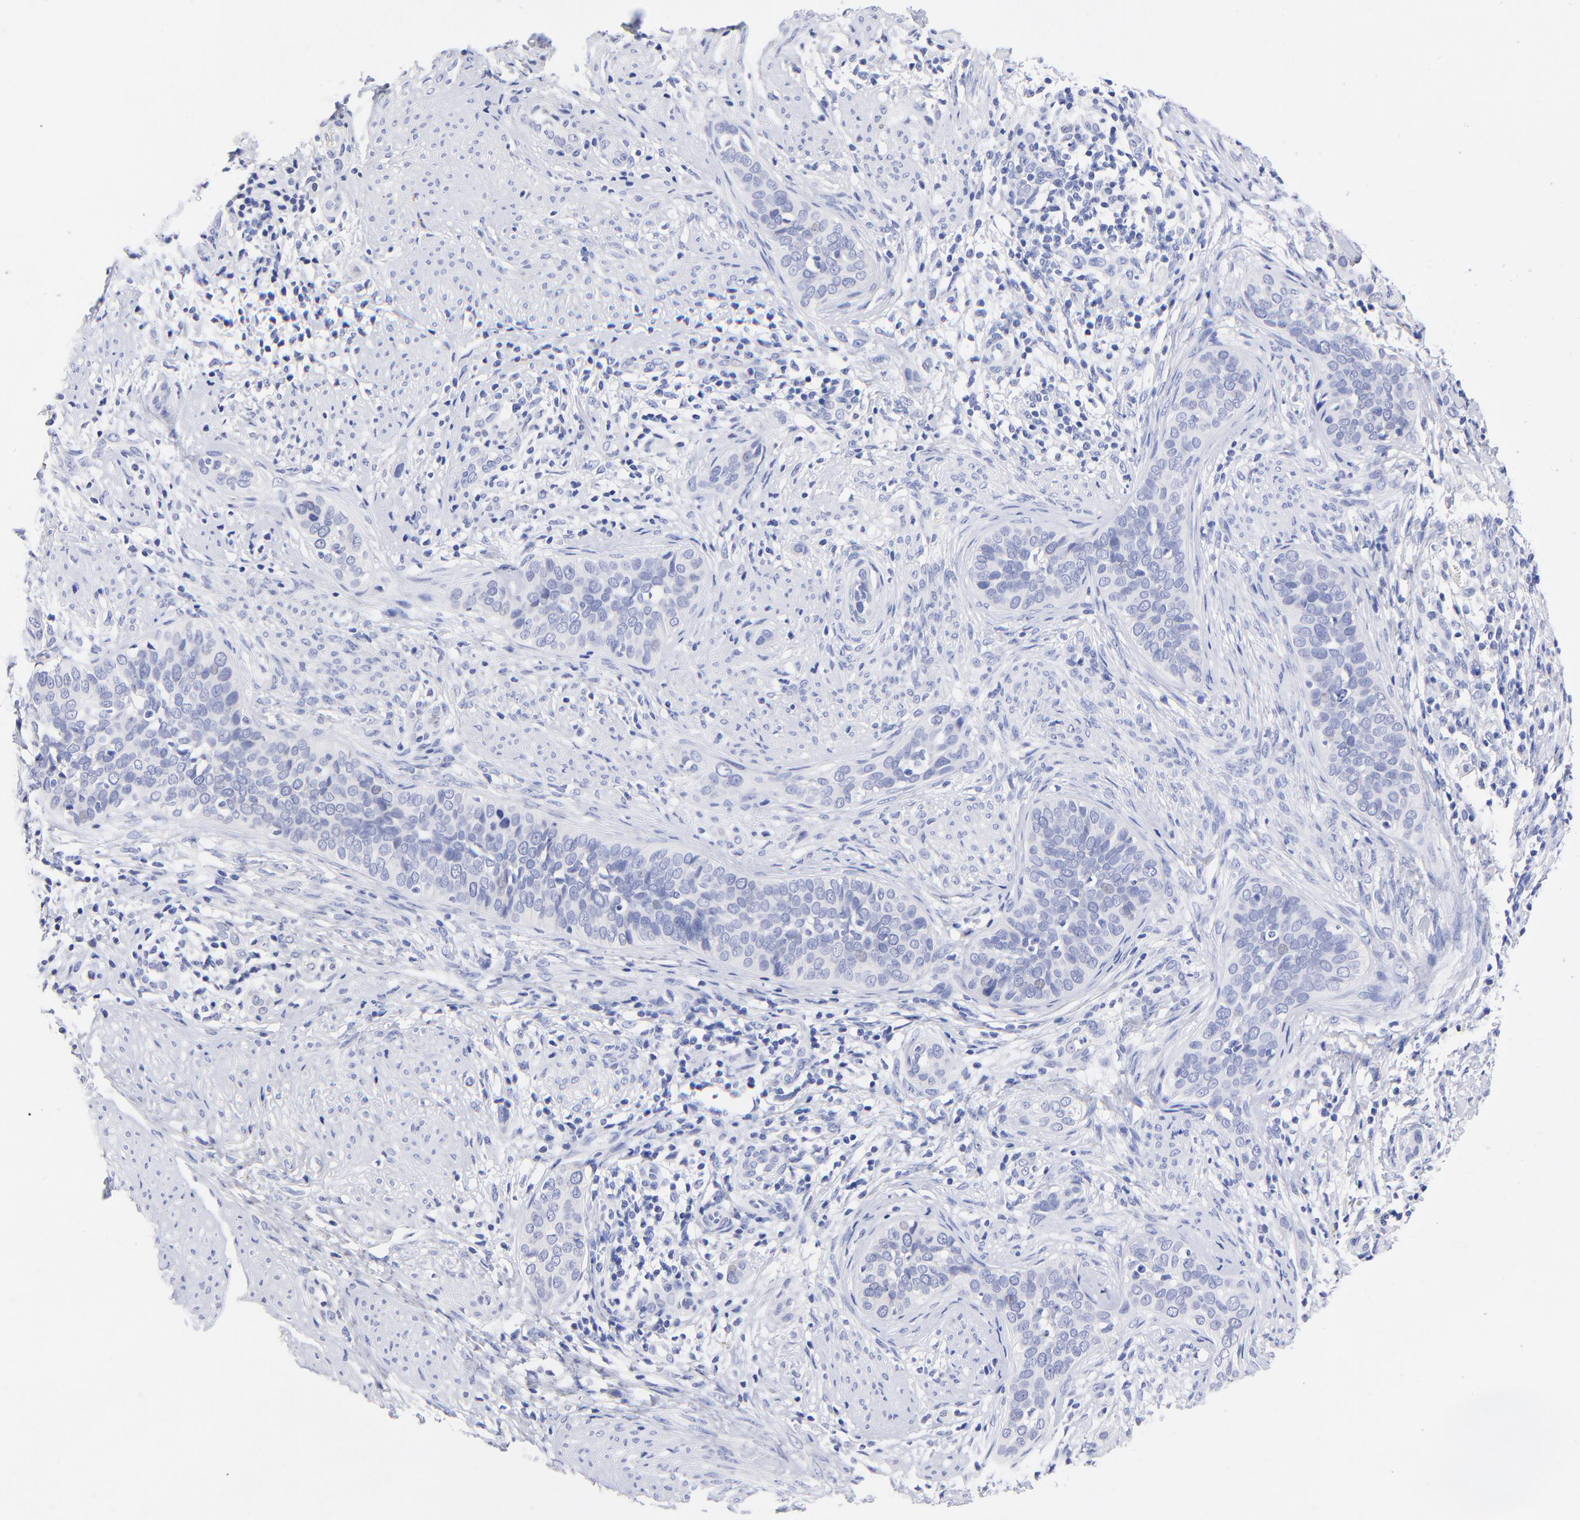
{"staining": {"intensity": "negative", "quantity": "none", "location": "none"}, "tissue": "cervical cancer", "cell_type": "Tumor cells", "image_type": "cancer", "snomed": [{"axis": "morphology", "description": "Squamous cell carcinoma, NOS"}, {"axis": "topography", "description": "Cervix"}], "caption": "Tumor cells are negative for brown protein staining in cervical cancer. (Stains: DAB (3,3'-diaminobenzidine) IHC with hematoxylin counter stain, Microscopy: brightfield microscopy at high magnification).", "gene": "RAB3A", "patient": {"sex": "female", "age": 31}}